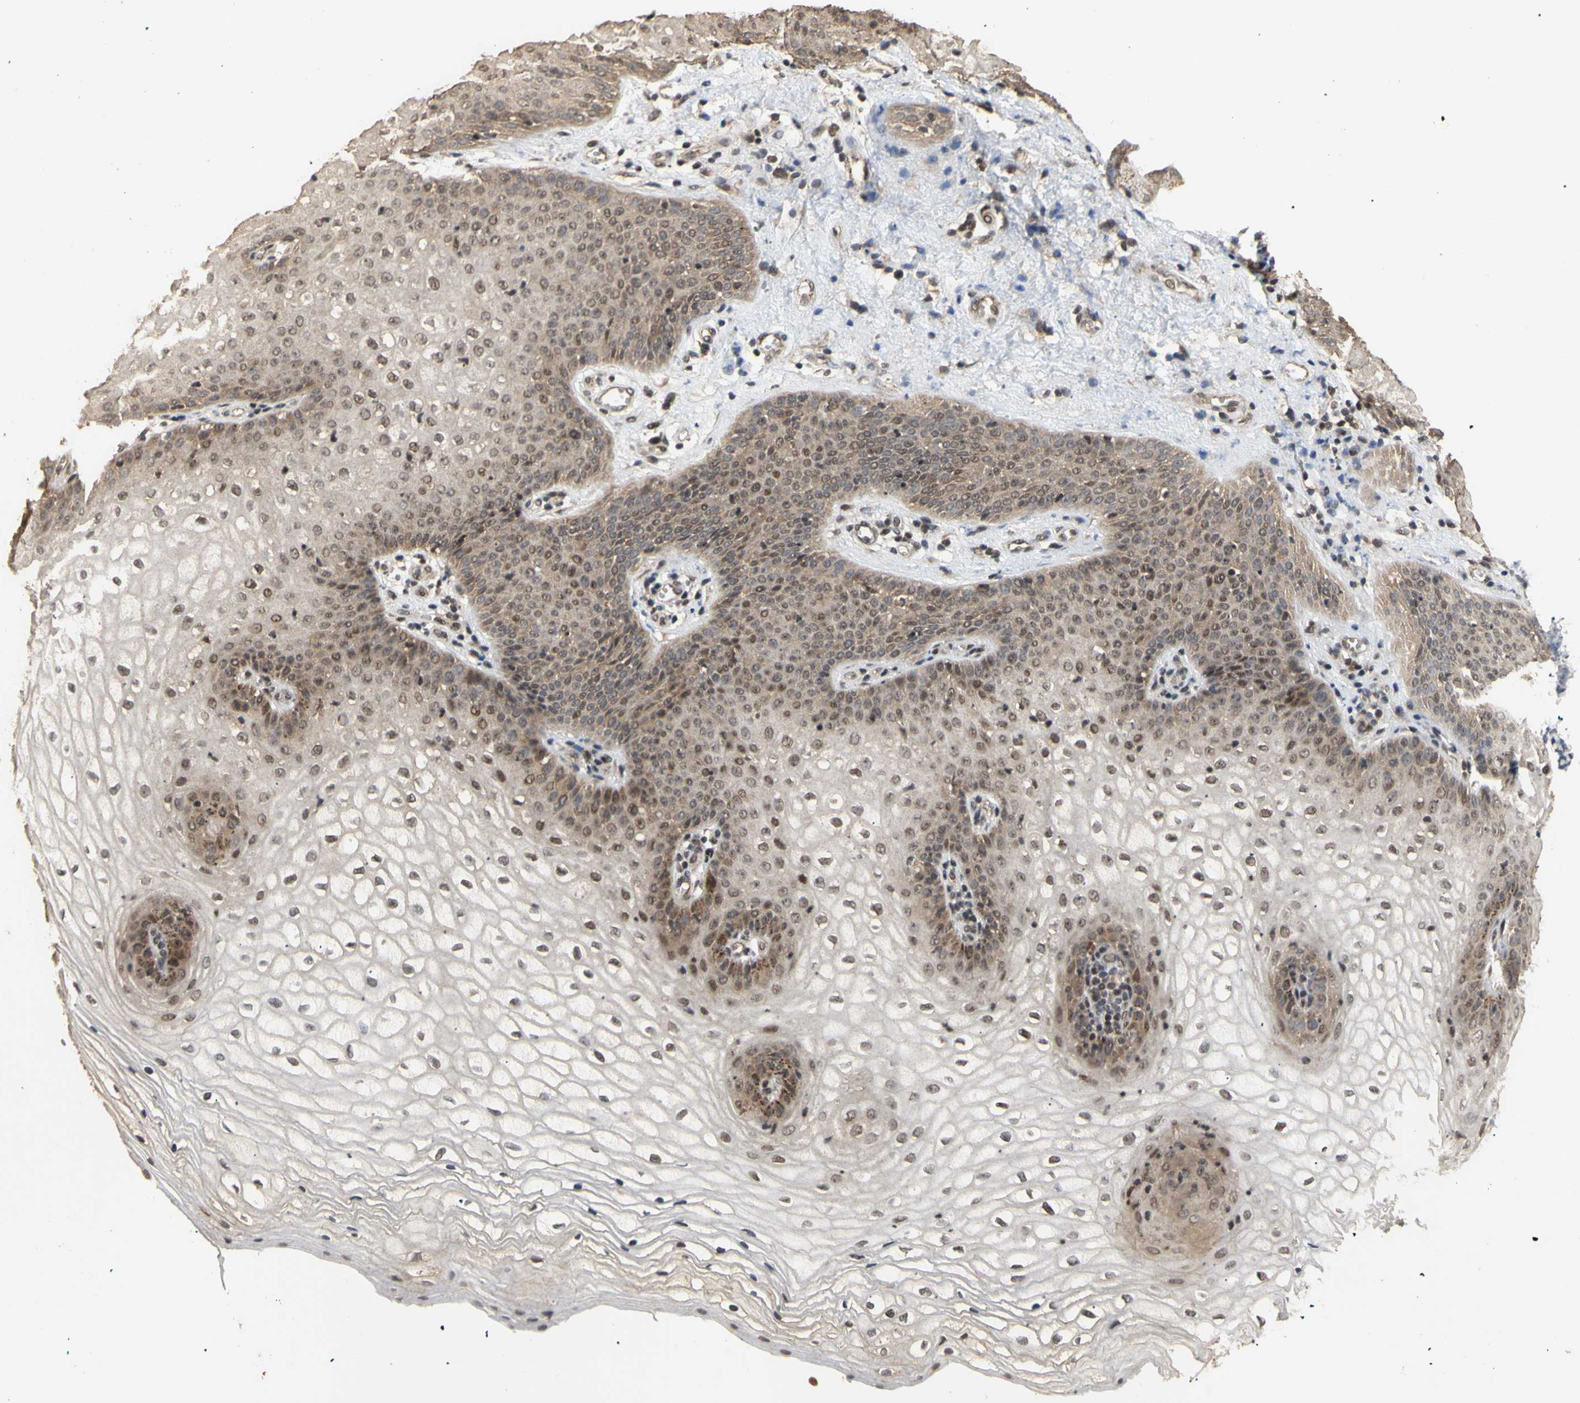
{"staining": {"intensity": "moderate", "quantity": ">75%", "location": "cytoplasmic/membranous,nuclear"}, "tissue": "vagina", "cell_type": "Squamous epithelial cells", "image_type": "normal", "snomed": [{"axis": "morphology", "description": "Normal tissue, NOS"}, {"axis": "topography", "description": "Vagina"}], "caption": "Approximately >75% of squamous epithelial cells in benign vagina show moderate cytoplasmic/membranous,nuclear protein staining as visualized by brown immunohistochemical staining.", "gene": "GTF2E2", "patient": {"sex": "female", "age": 34}}